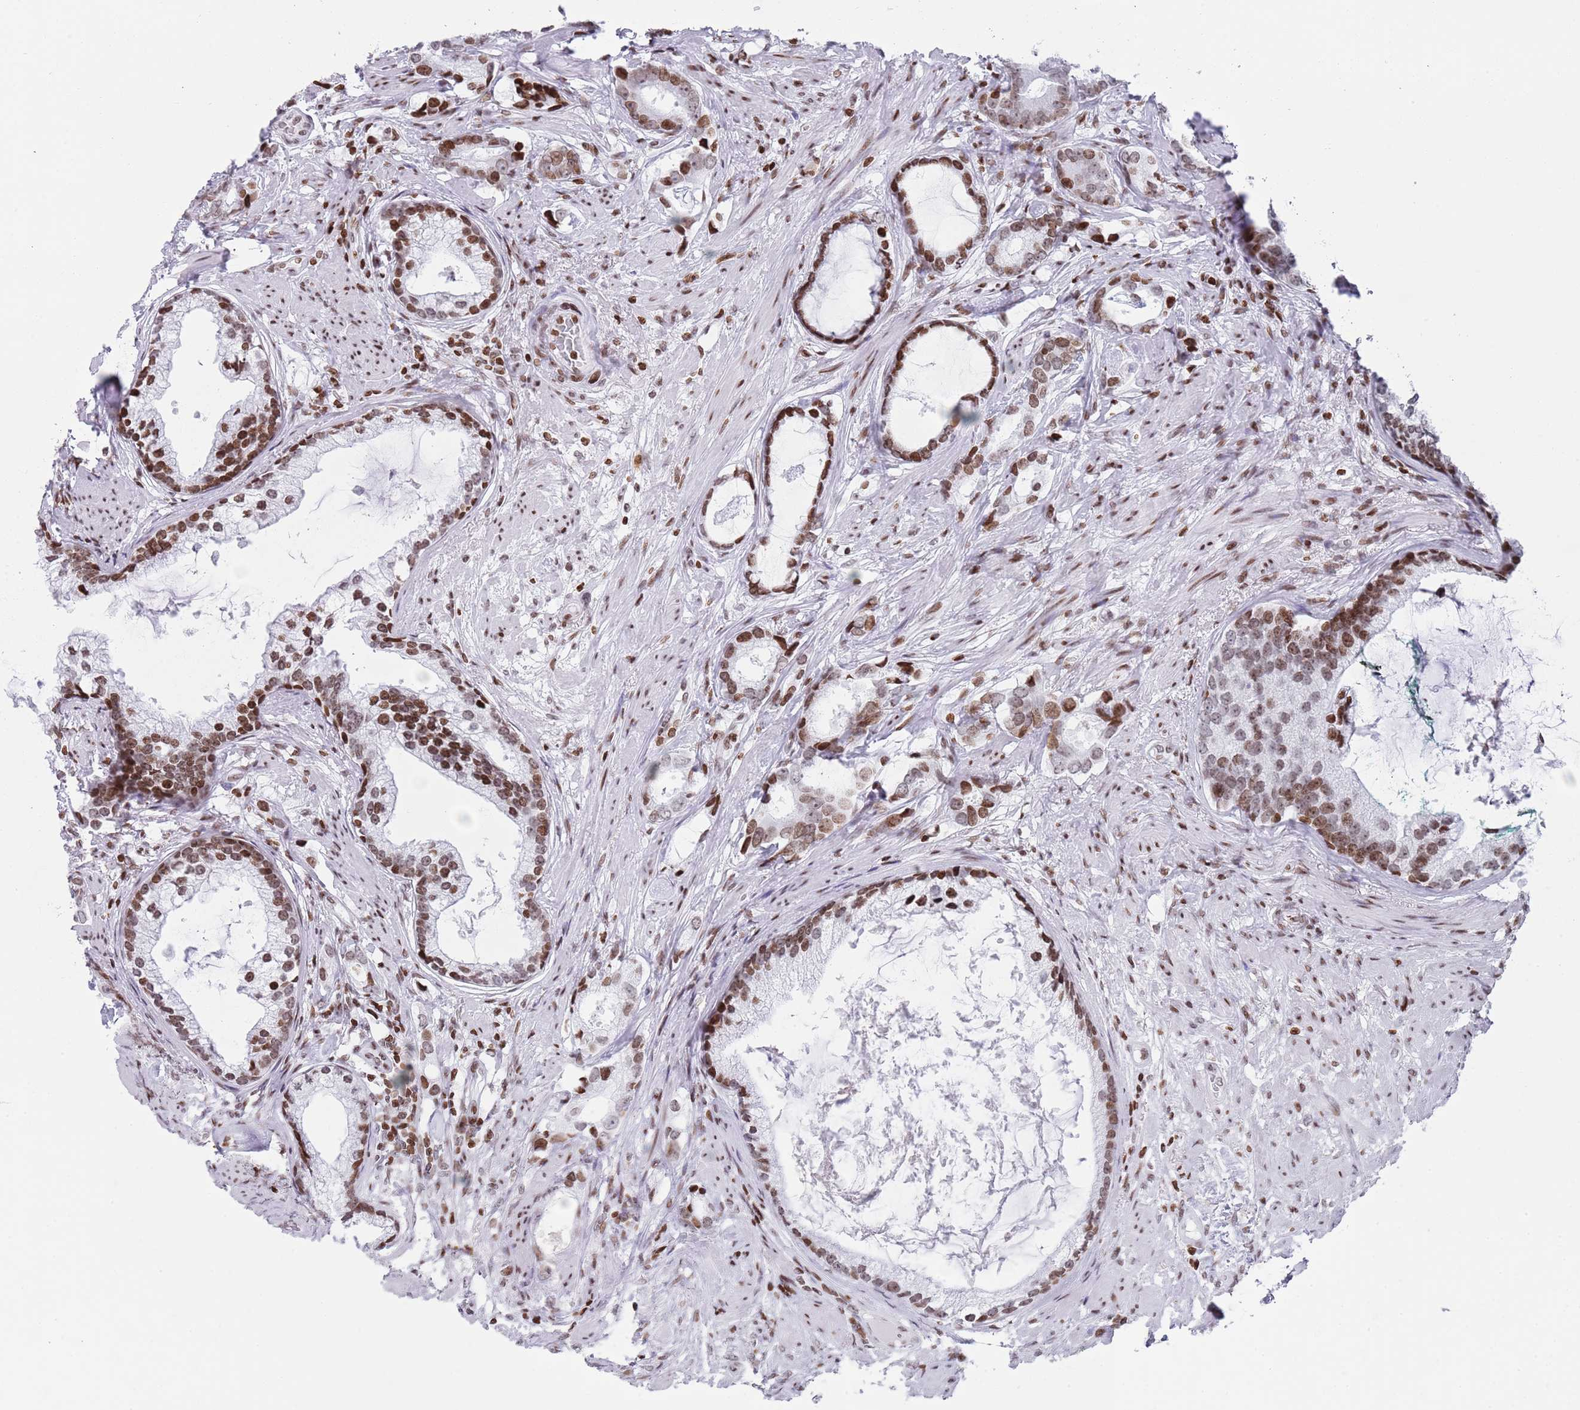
{"staining": {"intensity": "moderate", "quantity": ">75%", "location": "nuclear"}, "tissue": "prostate cancer", "cell_type": "Tumor cells", "image_type": "cancer", "snomed": [{"axis": "morphology", "description": "Adenocarcinoma, Low grade"}, {"axis": "topography", "description": "Prostate"}], "caption": "Moderate nuclear positivity for a protein is seen in about >75% of tumor cells of prostate cancer using immunohistochemistry (IHC).", "gene": "HDAC8", "patient": {"sex": "male", "age": 71}}